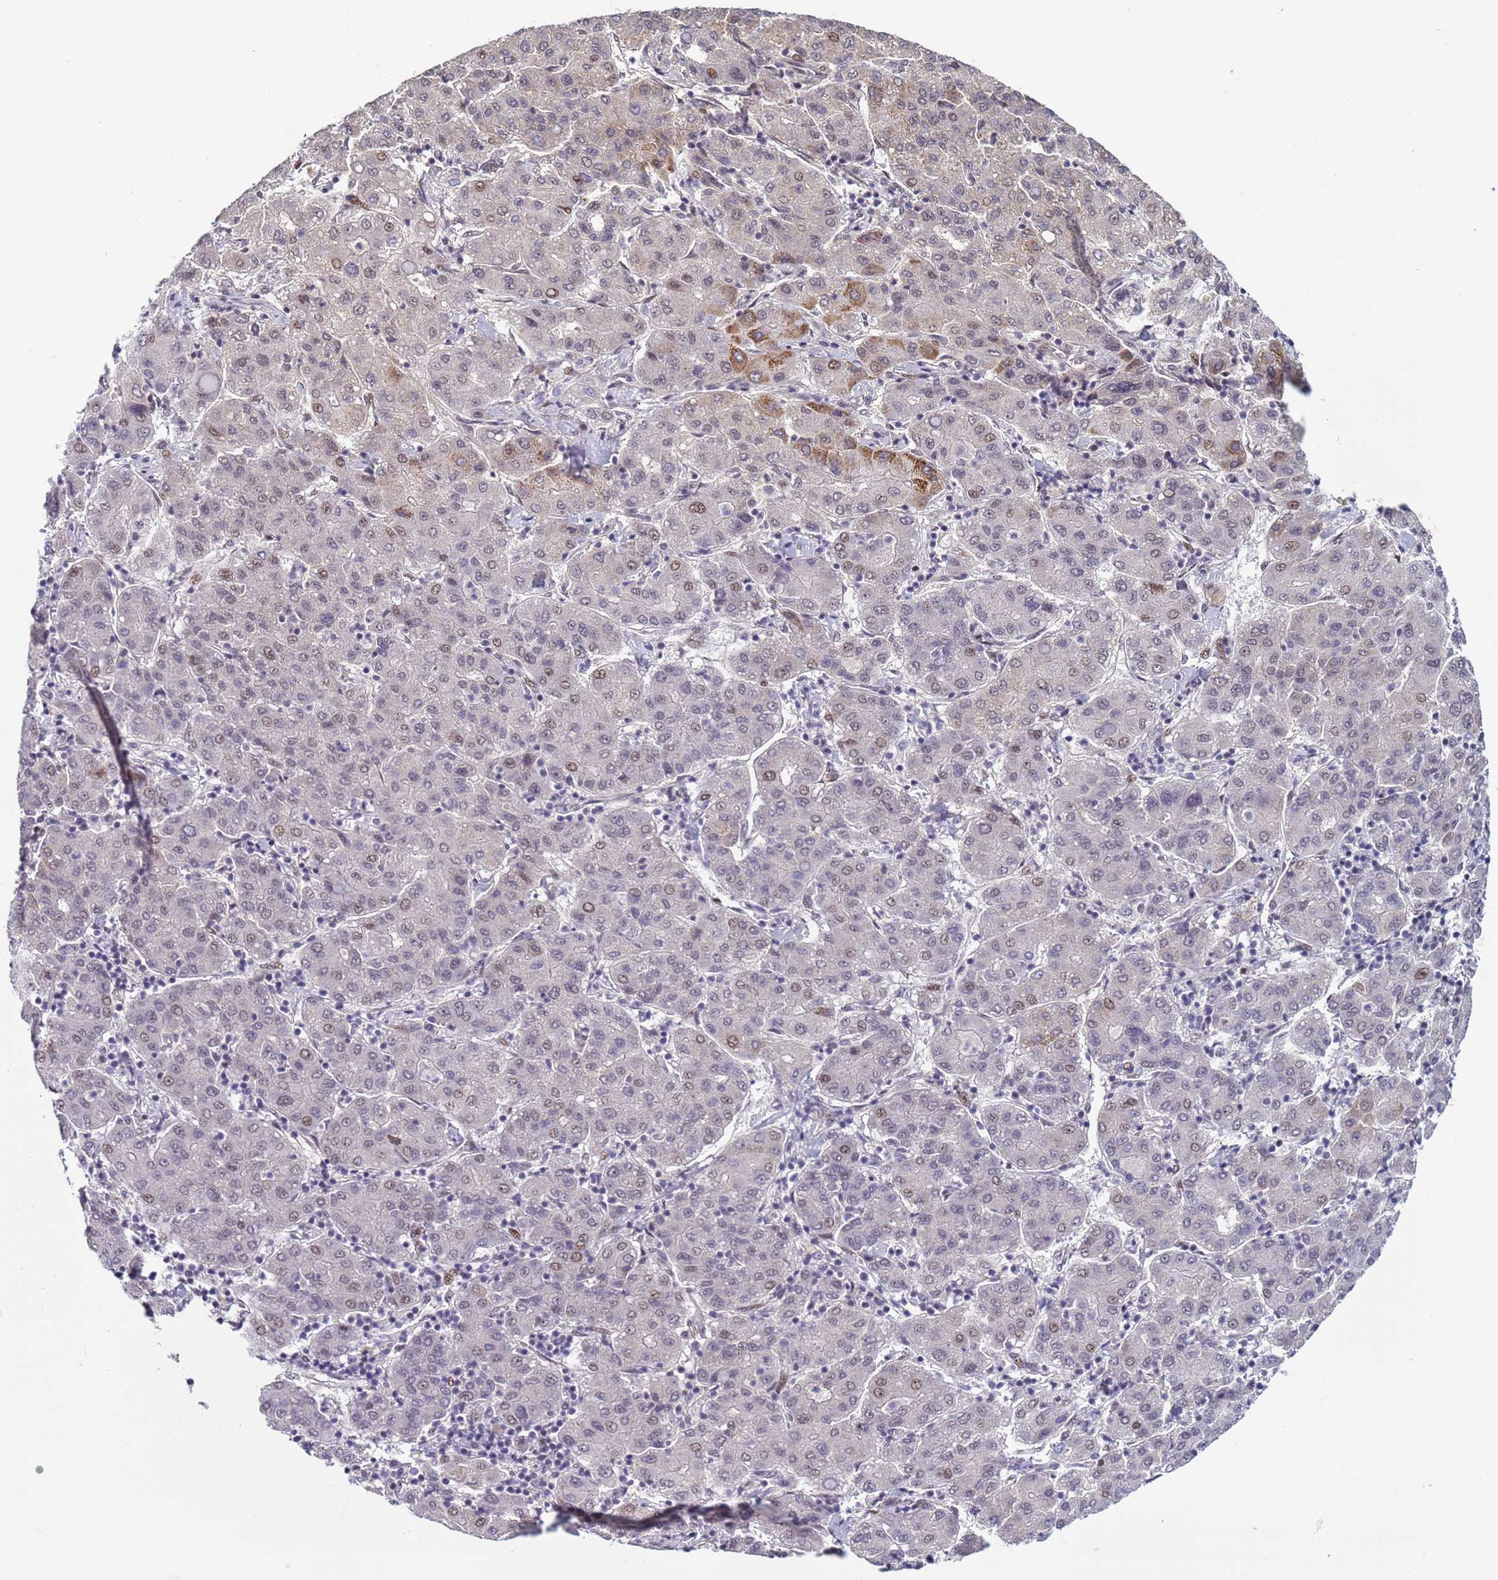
{"staining": {"intensity": "moderate", "quantity": "<25%", "location": "cytoplasmic/membranous,nuclear"}, "tissue": "liver cancer", "cell_type": "Tumor cells", "image_type": "cancer", "snomed": [{"axis": "morphology", "description": "Carcinoma, Hepatocellular, NOS"}, {"axis": "topography", "description": "Liver"}], "caption": "Approximately <25% of tumor cells in human liver hepatocellular carcinoma display moderate cytoplasmic/membranous and nuclear protein expression as visualized by brown immunohistochemical staining.", "gene": "SHC3", "patient": {"sex": "male", "age": 65}}